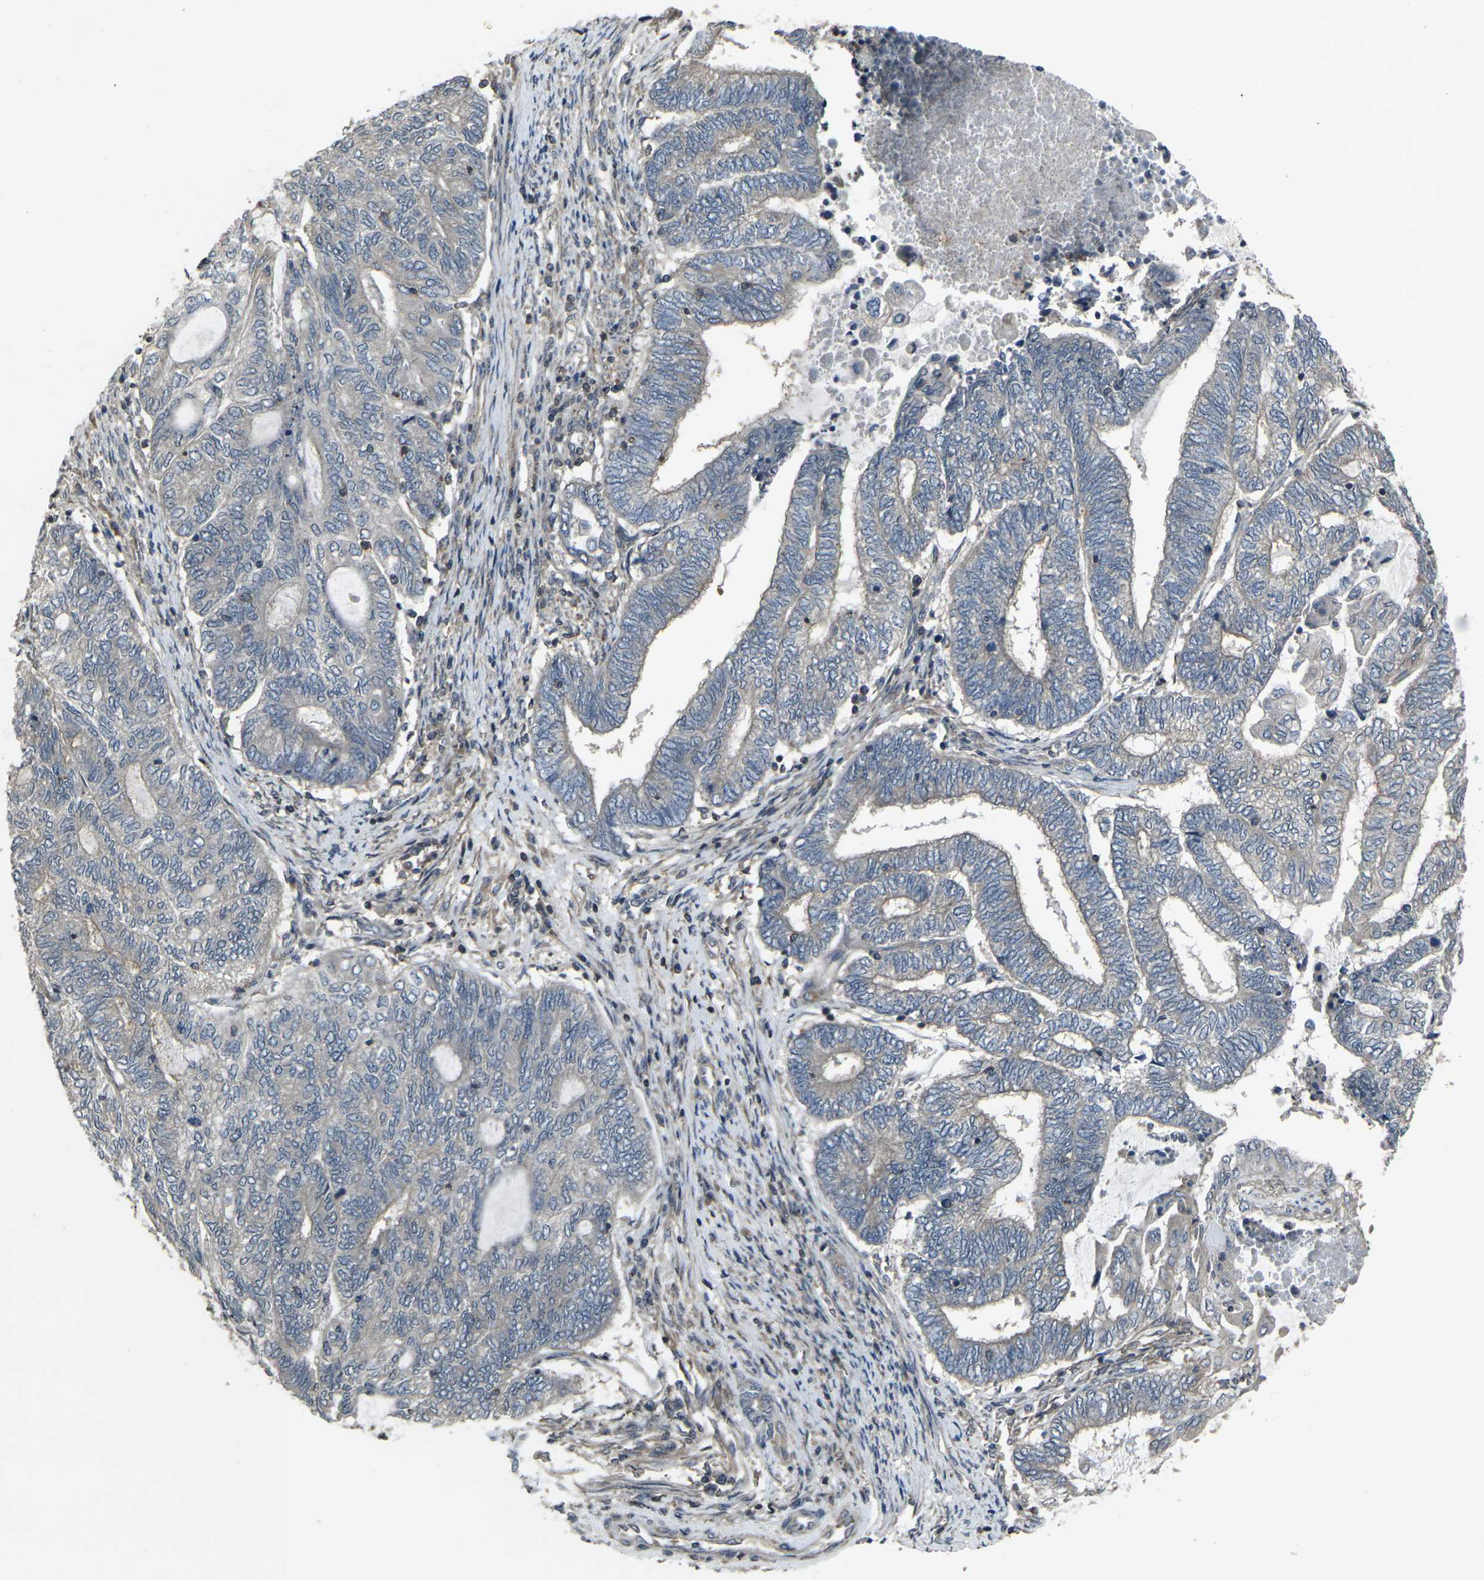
{"staining": {"intensity": "weak", "quantity": ">75%", "location": "cytoplasmic/membranous"}, "tissue": "endometrial cancer", "cell_type": "Tumor cells", "image_type": "cancer", "snomed": [{"axis": "morphology", "description": "Adenocarcinoma, NOS"}, {"axis": "topography", "description": "Uterus"}, {"axis": "topography", "description": "Endometrium"}], "caption": "The histopathology image demonstrates immunohistochemical staining of endometrial cancer. There is weak cytoplasmic/membranous expression is seen in approximately >75% of tumor cells.", "gene": "PRKACB", "patient": {"sex": "female", "age": 70}}